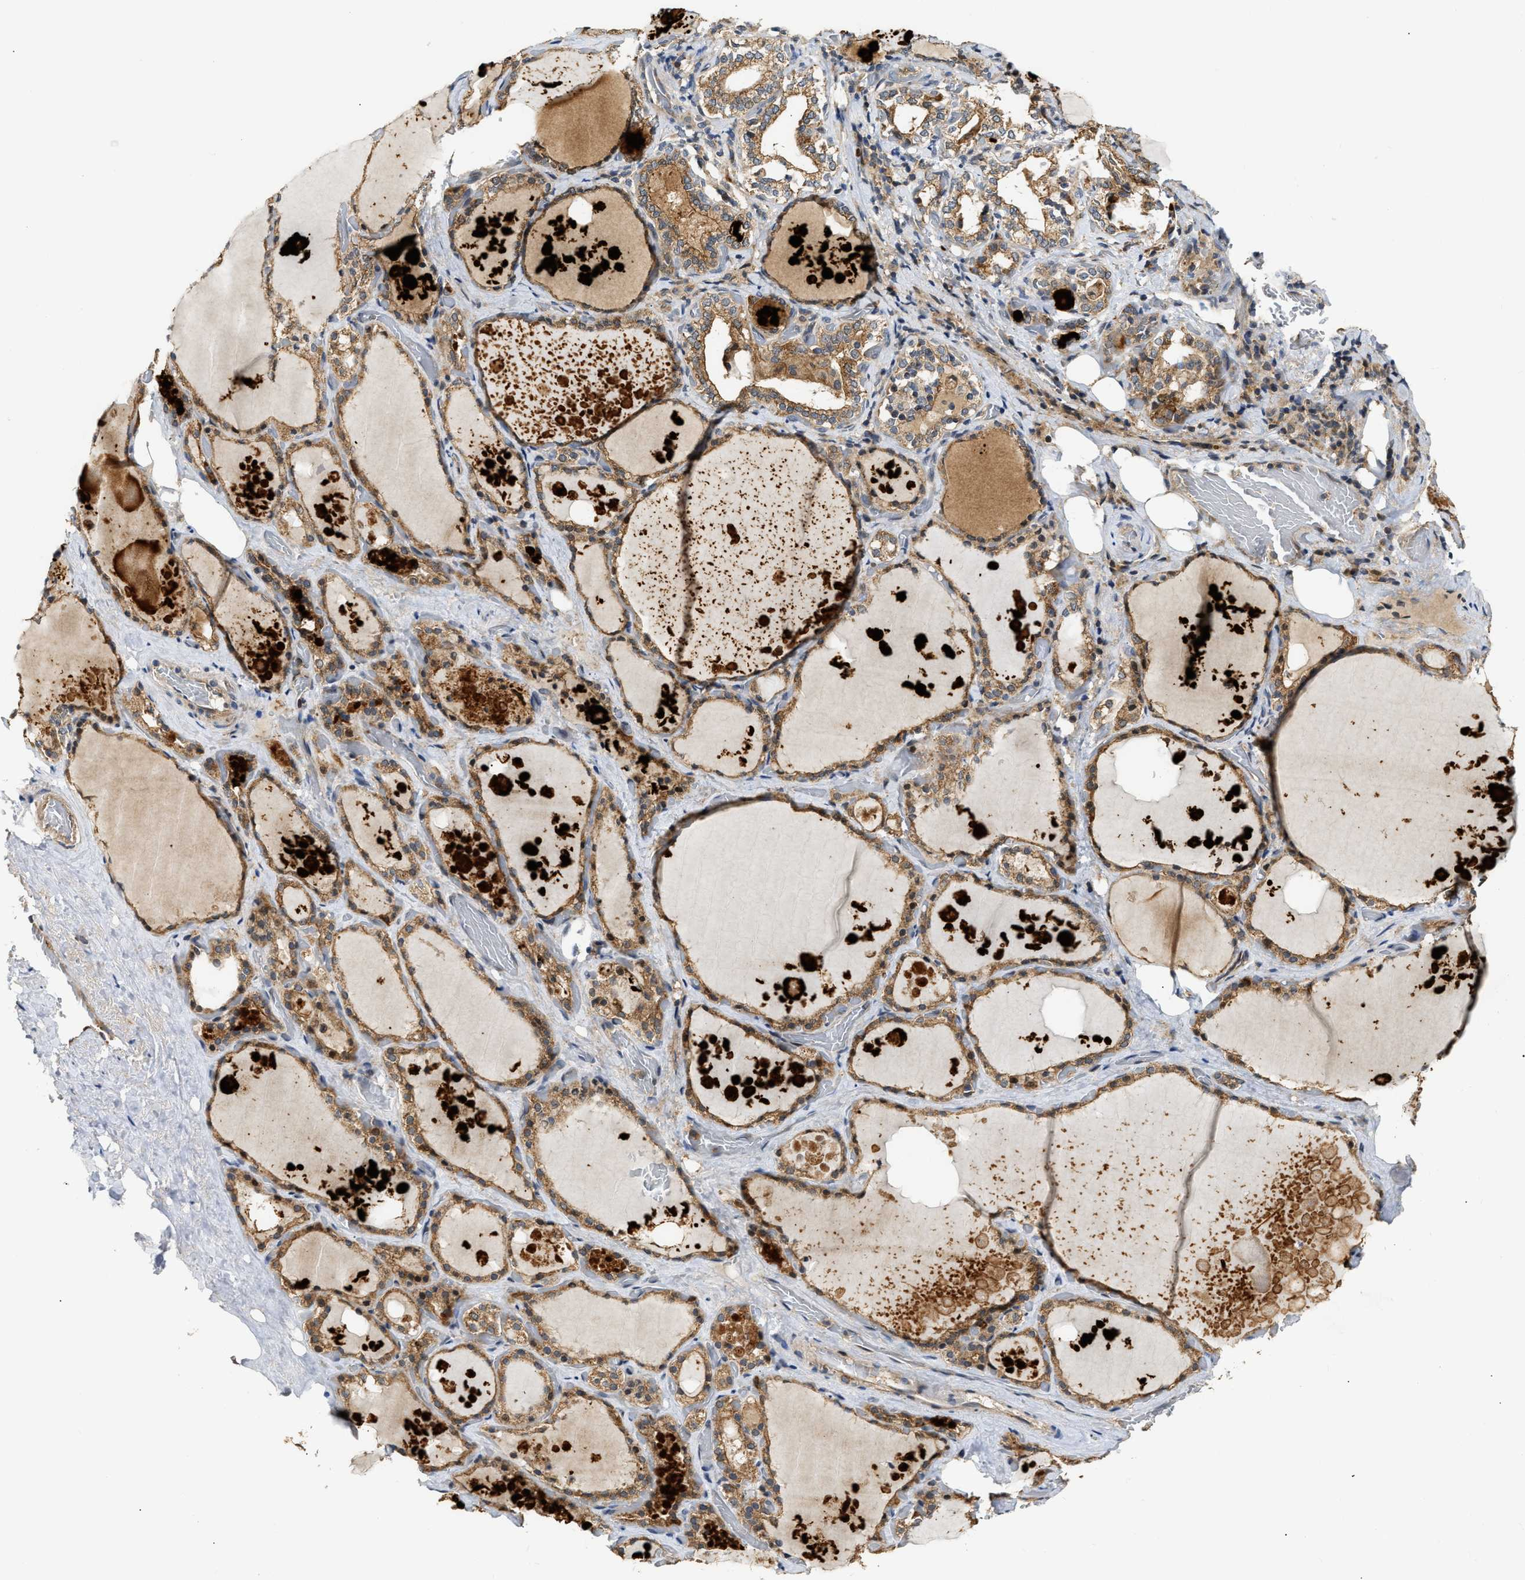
{"staining": {"intensity": "moderate", "quantity": ">75%", "location": "cytoplasmic/membranous"}, "tissue": "thyroid gland", "cell_type": "Glandular cells", "image_type": "normal", "snomed": [{"axis": "morphology", "description": "Normal tissue, NOS"}, {"axis": "topography", "description": "Thyroid gland"}], "caption": "Moderate cytoplasmic/membranous expression for a protein is identified in about >75% of glandular cells of unremarkable thyroid gland using IHC.", "gene": "EXTL2", "patient": {"sex": "male", "age": 61}}